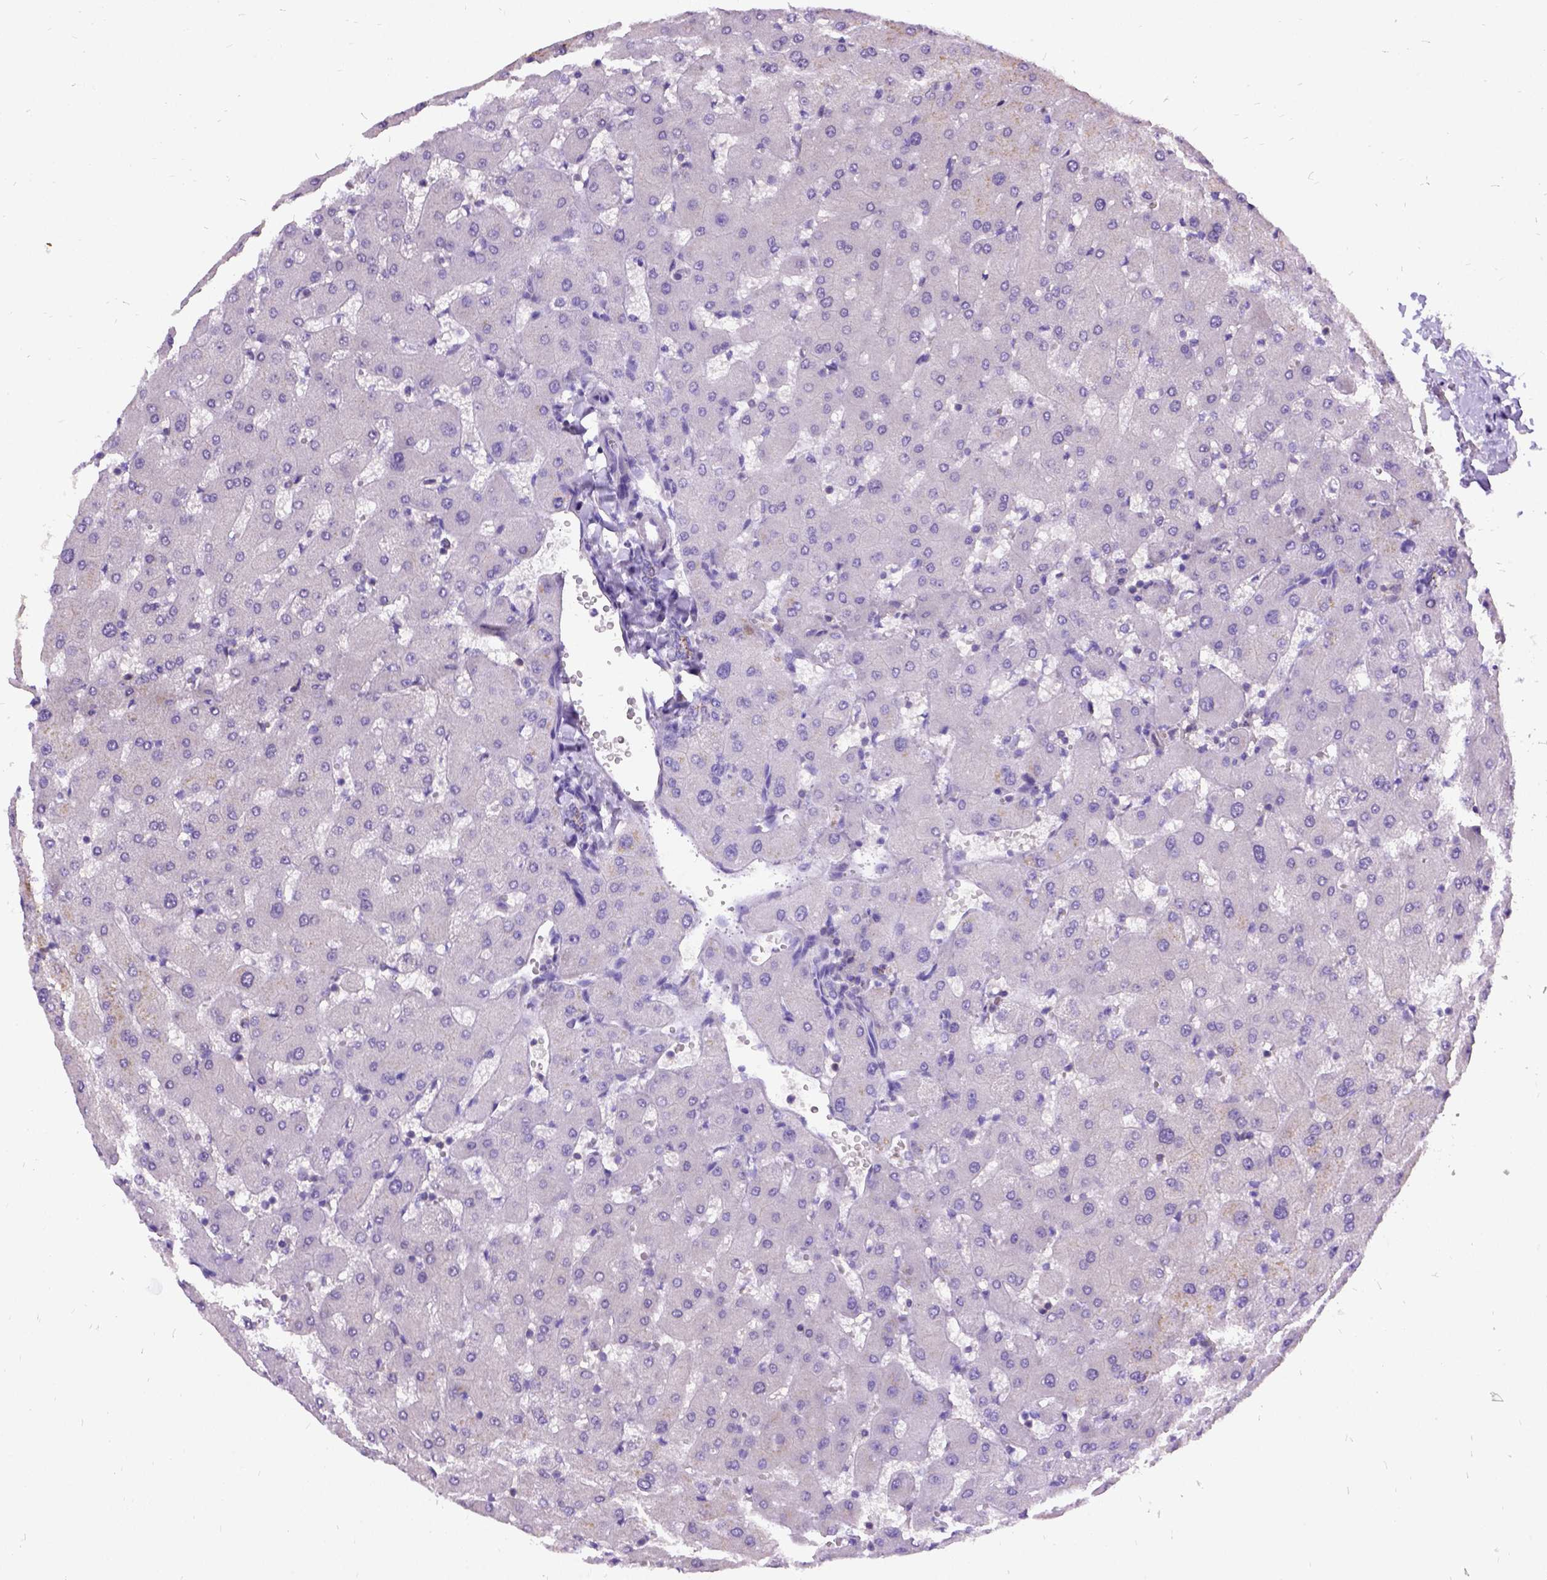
{"staining": {"intensity": "negative", "quantity": "none", "location": "none"}, "tissue": "liver", "cell_type": "Cholangiocytes", "image_type": "normal", "snomed": [{"axis": "morphology", "description": "Normal tissue, NOS"}, {"axis": "topography", "description": "Liver"}], "caption": "Immunohistochemical staining of unremarkable human liver shows no significant staining in cholangiocytes.", "gene": "ENSG00000254979", "patient": {"sex": "female", "age": 63}}